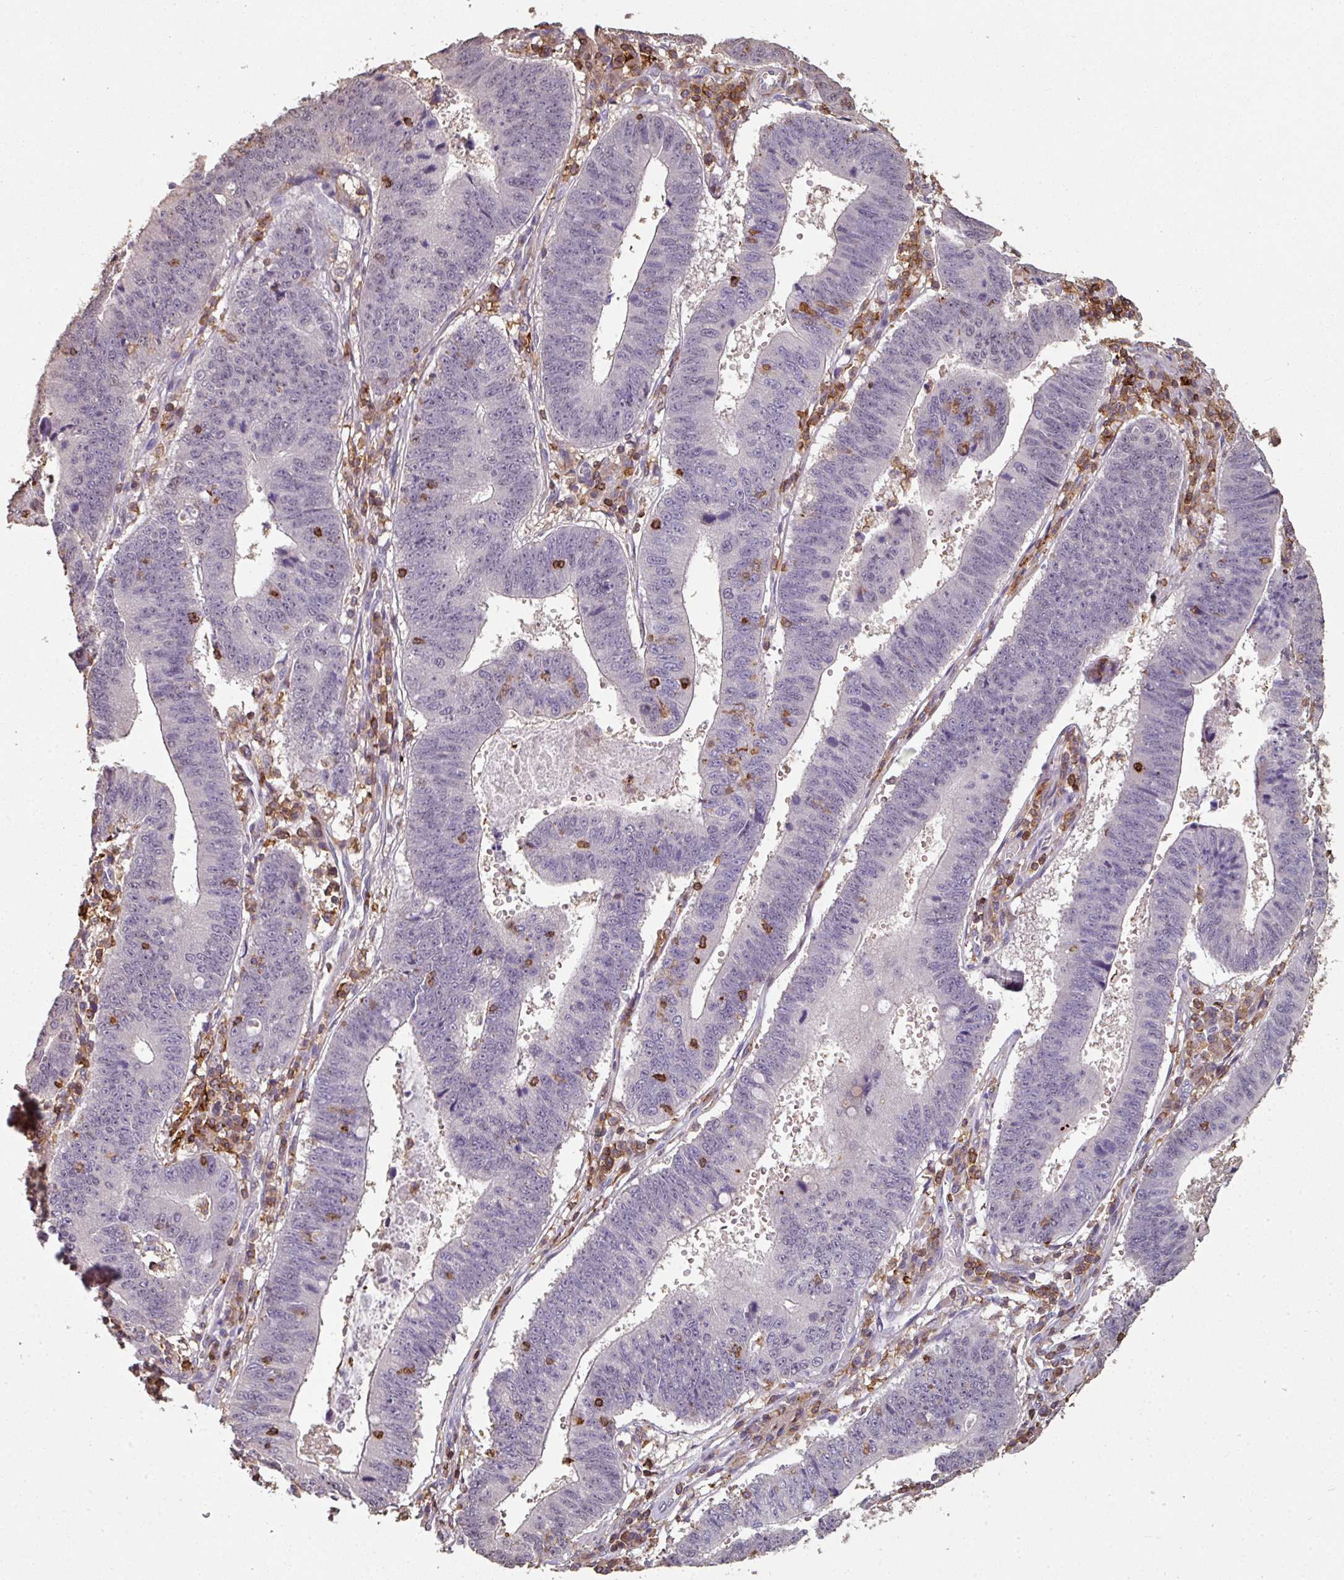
{"staining": {"intensity": "negative", "quantity": "none", "location": "none"}, "tissue": "stomach cancer", "cell_type": "Tumor cells", "image_type": "cancer", "snomed": [{"axis": "morphology", "description": "Adenocarcinoma, NOS"}, {"axis": "topography", "description": "Stomach"}], "caption": "IHC histopathology image of stomach cancer (adenocarcinoma) stained for a protein (brown), which reveals no positivity in tumor cells.", "gene": "OLFML2B", "patient": {"sex": "male", "age": 59}}